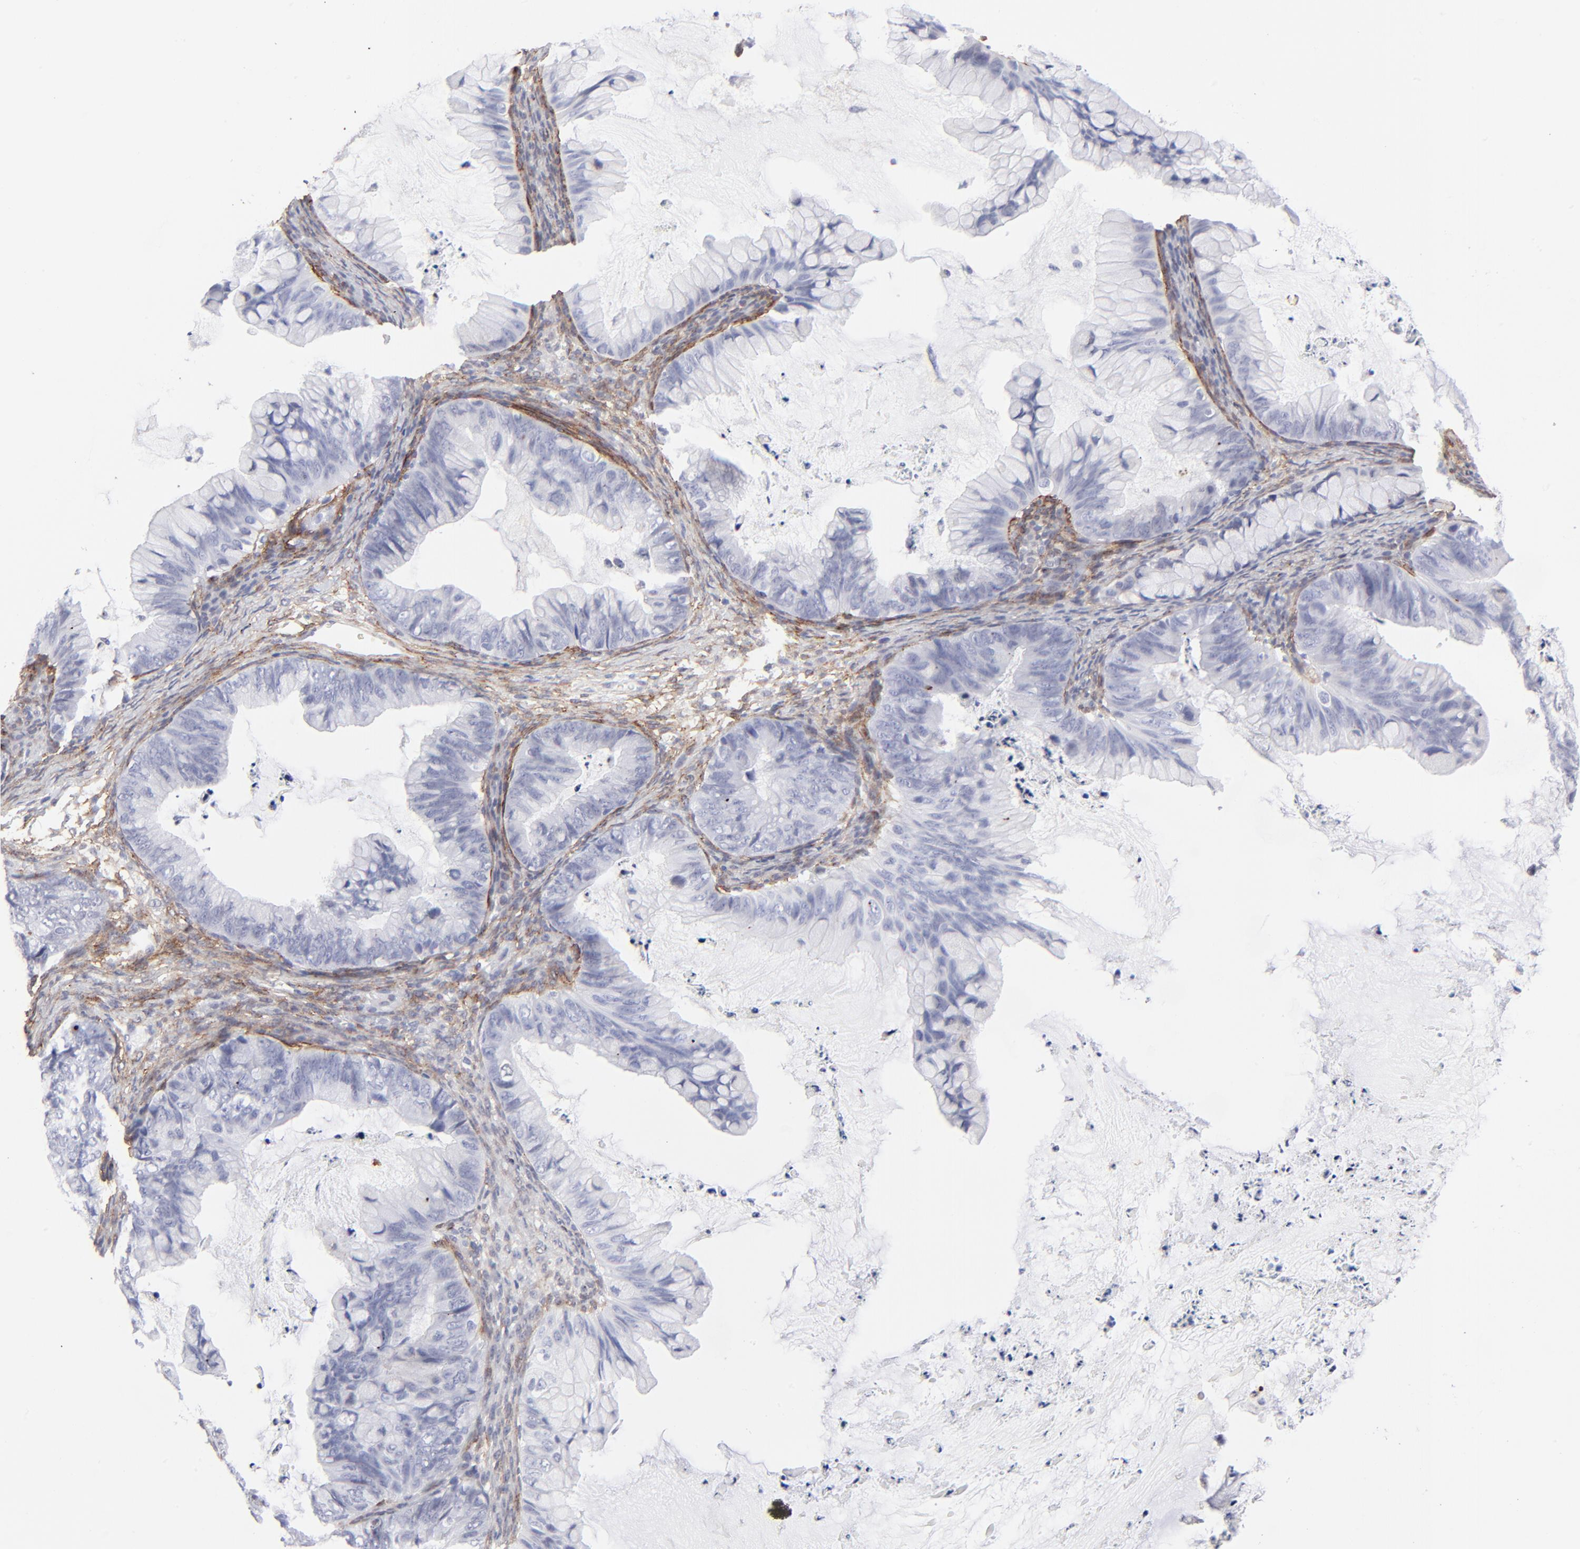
{"staining": {"intensity": "negative", "quantity": "none", "location": "none"}, "tissue": "ovarian cancer", "cell_type": "Tumor cells", "image_type": "cancer", "snomed": [{"axis": "morphology", "description": "Cystadenocarcinoma, mucinous, NOS"}, {"axis": "topography", "description": "Ovary"}], "caption": "High magnification brightfield microscopy of ovarian cancer (mucinous cystadenocarcinoma) stained with DAB (brown) and counterstained with hematoxylin (blue): tumor cells show no significant staining. (Brightfield microscopy of DAB (3,3'-diaminobenzidine) IHC at high magnification).", "gene": "PDGFRB", "patient": {"sex": "female", "age": 36}}